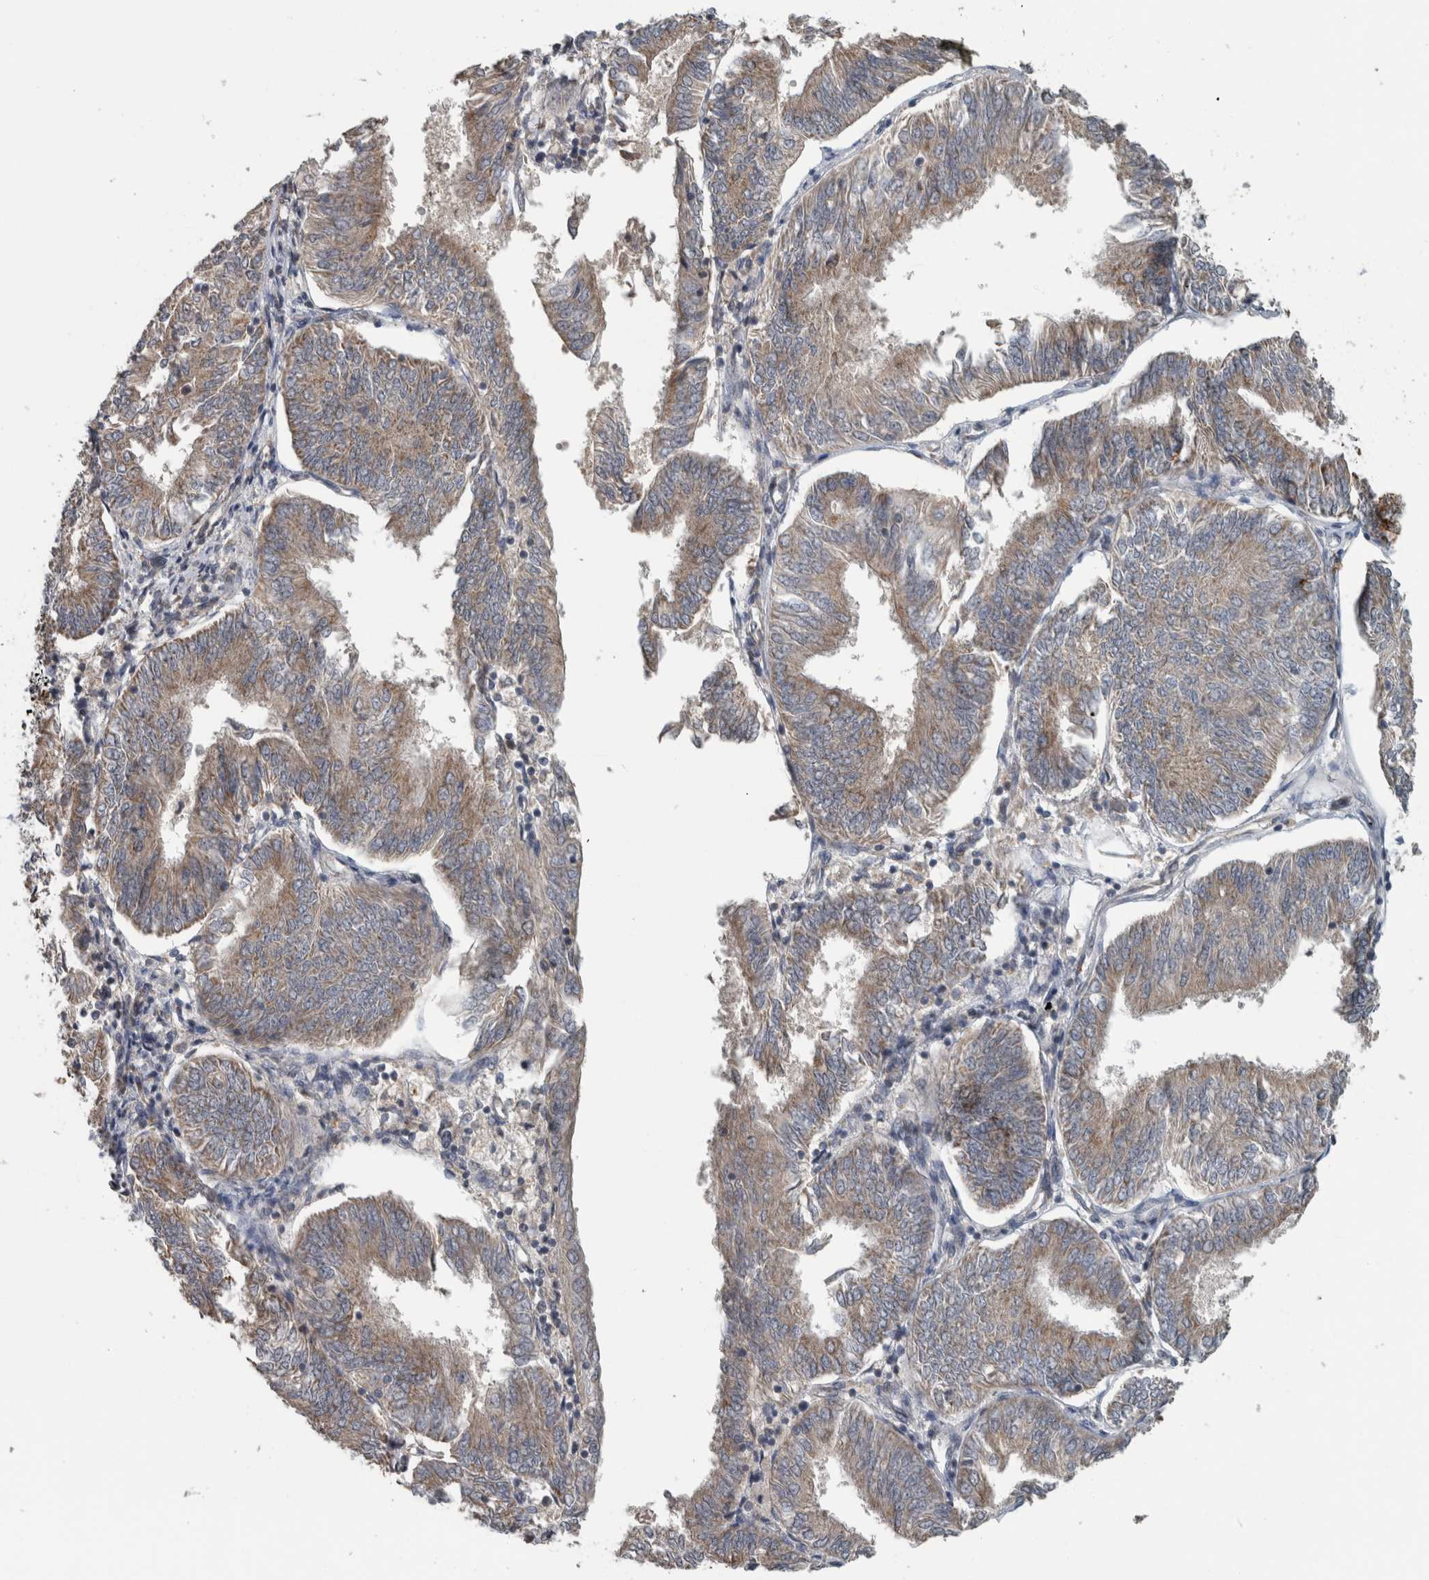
{"staining": {"intensity": "weak", "quantity": ">75%", "location": "cytoplasmic/membranous"}, "tissue": "endometrial cancer", "cell_type": "Tumor cells", "image_type": "cancer", "snomed": [{"axis": "morphology", "description": "Adenocarcinoma, NOS"}, {"axis": "topography", "description": "Endometrium"}], "caption": "This micrograph reveals adenocarcinoma (endometrial) stained with immunohistochemistry to label a protein in brown. The cytoplasmic/membranous of tumor cells show weak positivity for the protein. Nuclei are counter-stained blue.", "gene": "ARMC1", "patient": {"sex": "female", "age": 58}}